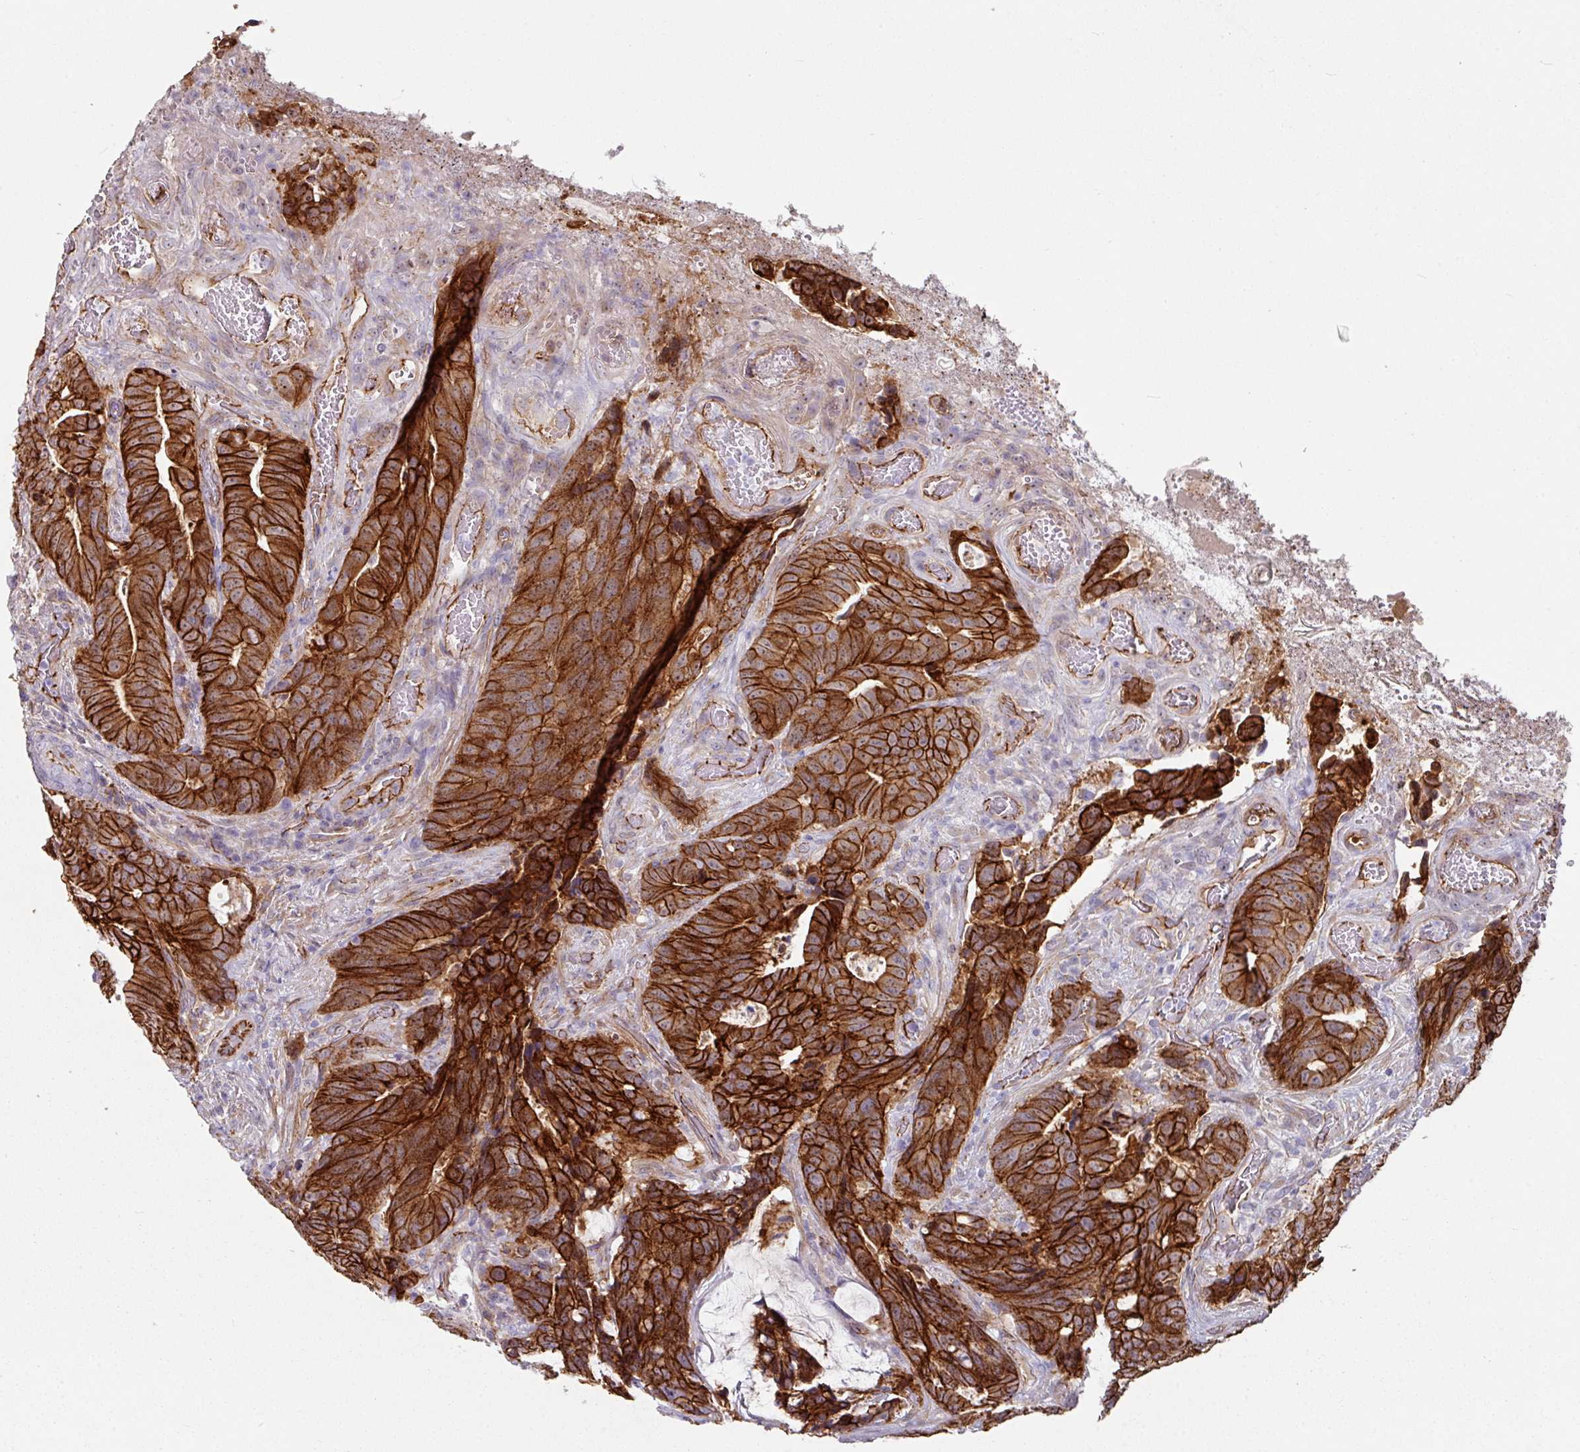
{"staining": {"intensity": "strong", "quantity": ">75%", "location": "cytoplasmic/membranous"}, "tissue": "colorectal cancer", "cell_type": "Tumor cells", "image_type": "cancer", "snomed": [{"axis": "morphology", "description": "Adenocarcinoma, NOS"}, {"axis": "topography", "description": "Colon"}], "caption": "Immunohistochemical staining of human adenocarcinoma (colorectal) displays high levels of strong cytoplasmic/membranous staining in about >75% of tumor cells. (IHC, brightfield microscopy, high magnification).", "gene": "JUP", "patient": {"sex": "female", "age": 82}}